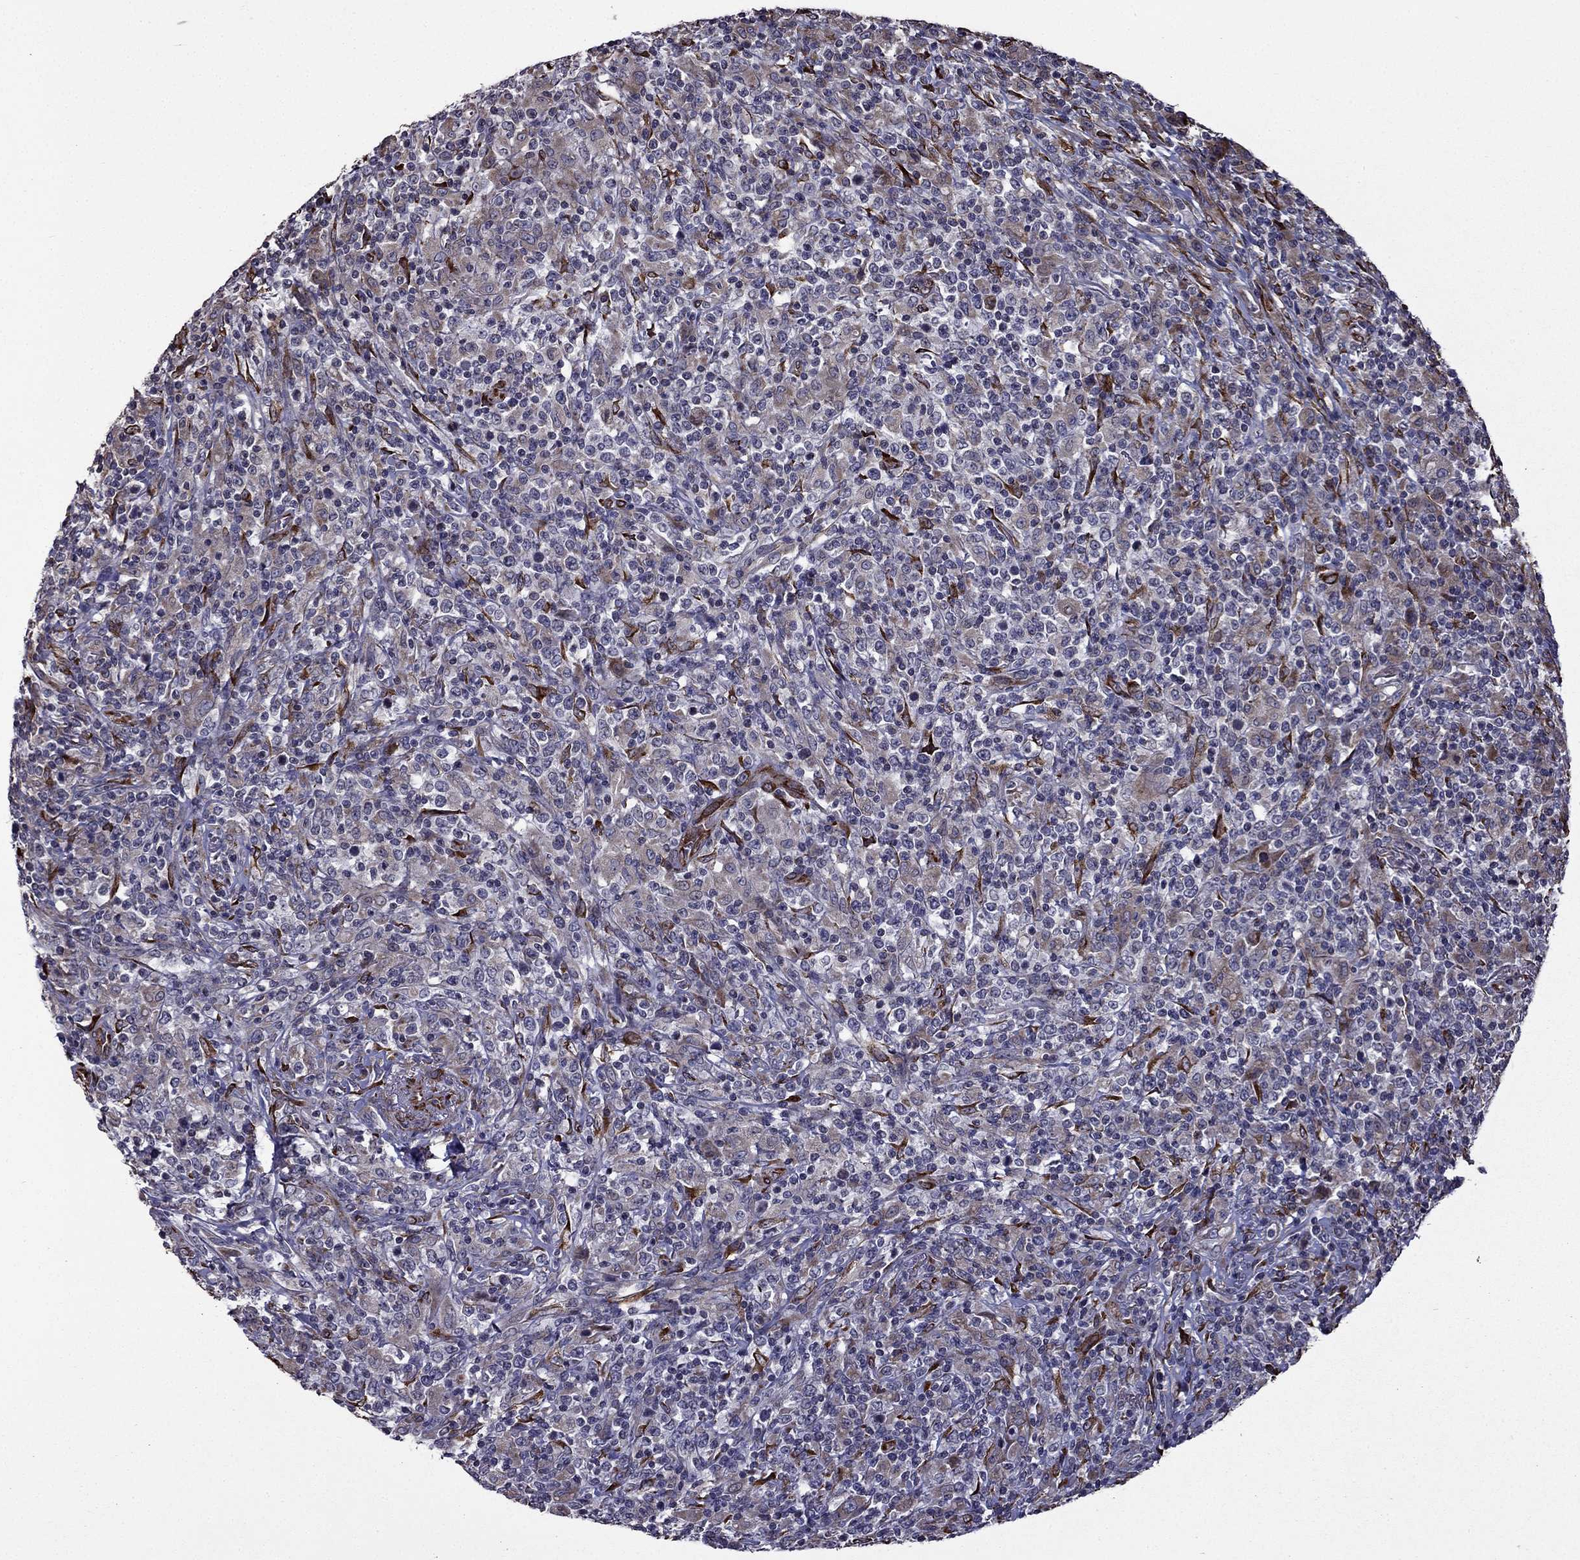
{"staining": {"intensity": "negative", "quantity": "none", "location": "none"}, "tissue": "lymphoma", "cell_type": "Tumor cells", "image_type": "cancer", "snomed": [{"axis": "morphology", "description": "Malignant lymphoma, non-Hodgkin's type, High grade"}, {"axis": "topography", "description": "Lung"}], "caption": "This is an IHC micrograph of human lymphoma. There is no expression in tumor cells.", "gene": "IKBIP", "patient": {"sex": "male", "age": 79}}